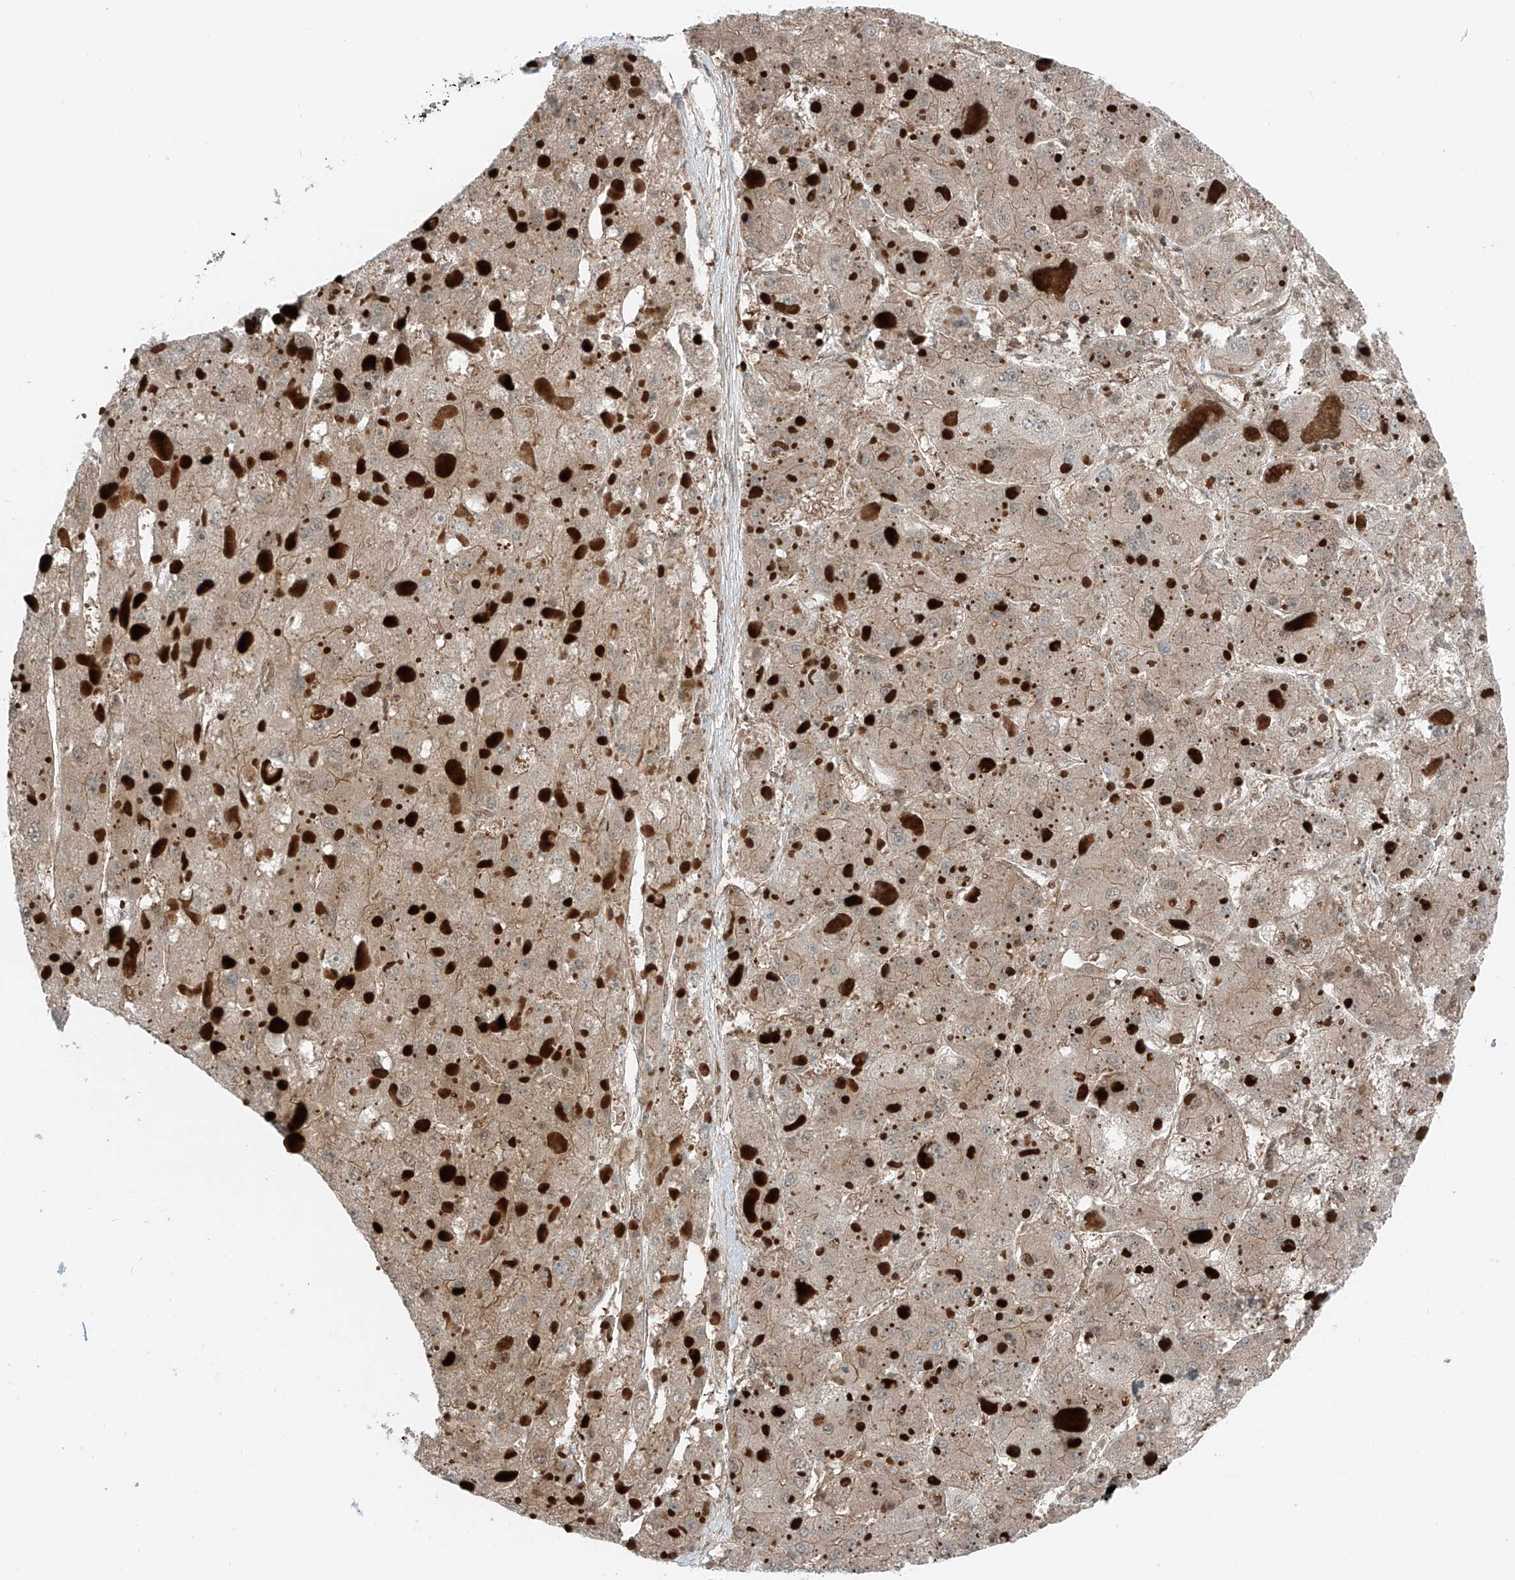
{"staining": {"intensity": "moderate", "quantity": ">75%", "location": "cytoplasmic/membranous"}, "tissue": "liver cancer", "cell_type": "Tumor cells", "image_type": "cancer", "snomed": [{"axis": "morphology", "description": "Carcinoma, Hepatocellular, NOS"}, {"axis": "topography", "description": "Liver"}], "caption": "The image displays a brown stain indicating the presence of a protein in the cytoplasmic/membranous of tumor cells in liver cancer. Using DAB (brown) and hematoxylin (blue) stains, captured at high magnification using brightfield microscopy.", "gene": "USP48", "patient": {"sex": "female", "age": 73}}